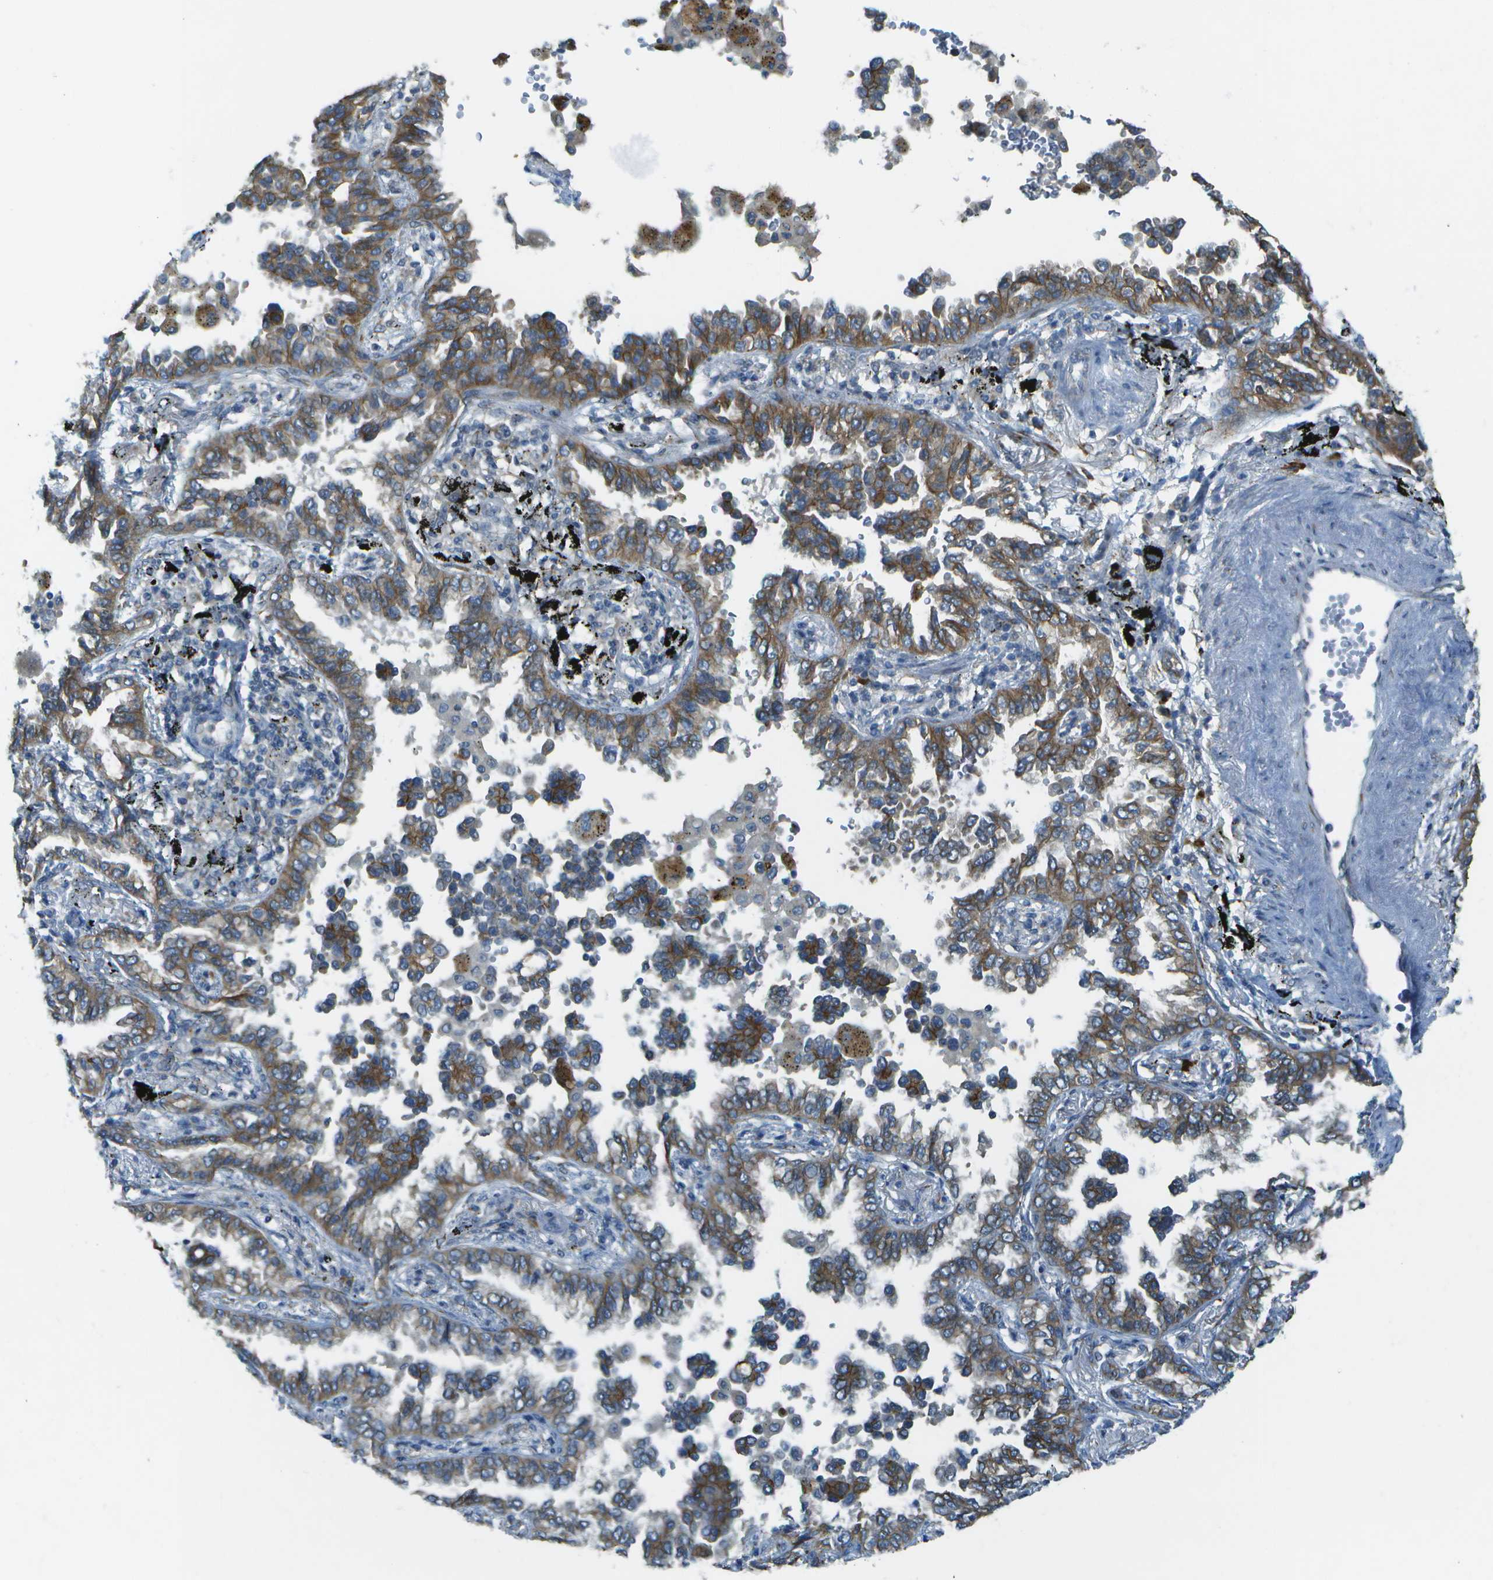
{"staining": {"intensity": "moderate", "quantity": ">75%", "location": "cytoplasmic/membranous"}, "tissue": "lung cancer", "cell_type": "Tumor cells", "image_type": "cancer", "snomed": [{"axis": "morphology", "description": "Normal tissue, NOS"}, {"axis": "morphology", "description": "Adenocarcinoma, NOS"}, {"axis": "topography", "description": "Lung"}], "caption": "Lung adenocarcinoma stained for a protein (brown) exhibits moderate cytoplasmic/membranous positive staining in approximately >75% of tumor cells.", "gene": "KCTD3", "patient": {"sex": "male", "age": 59}}